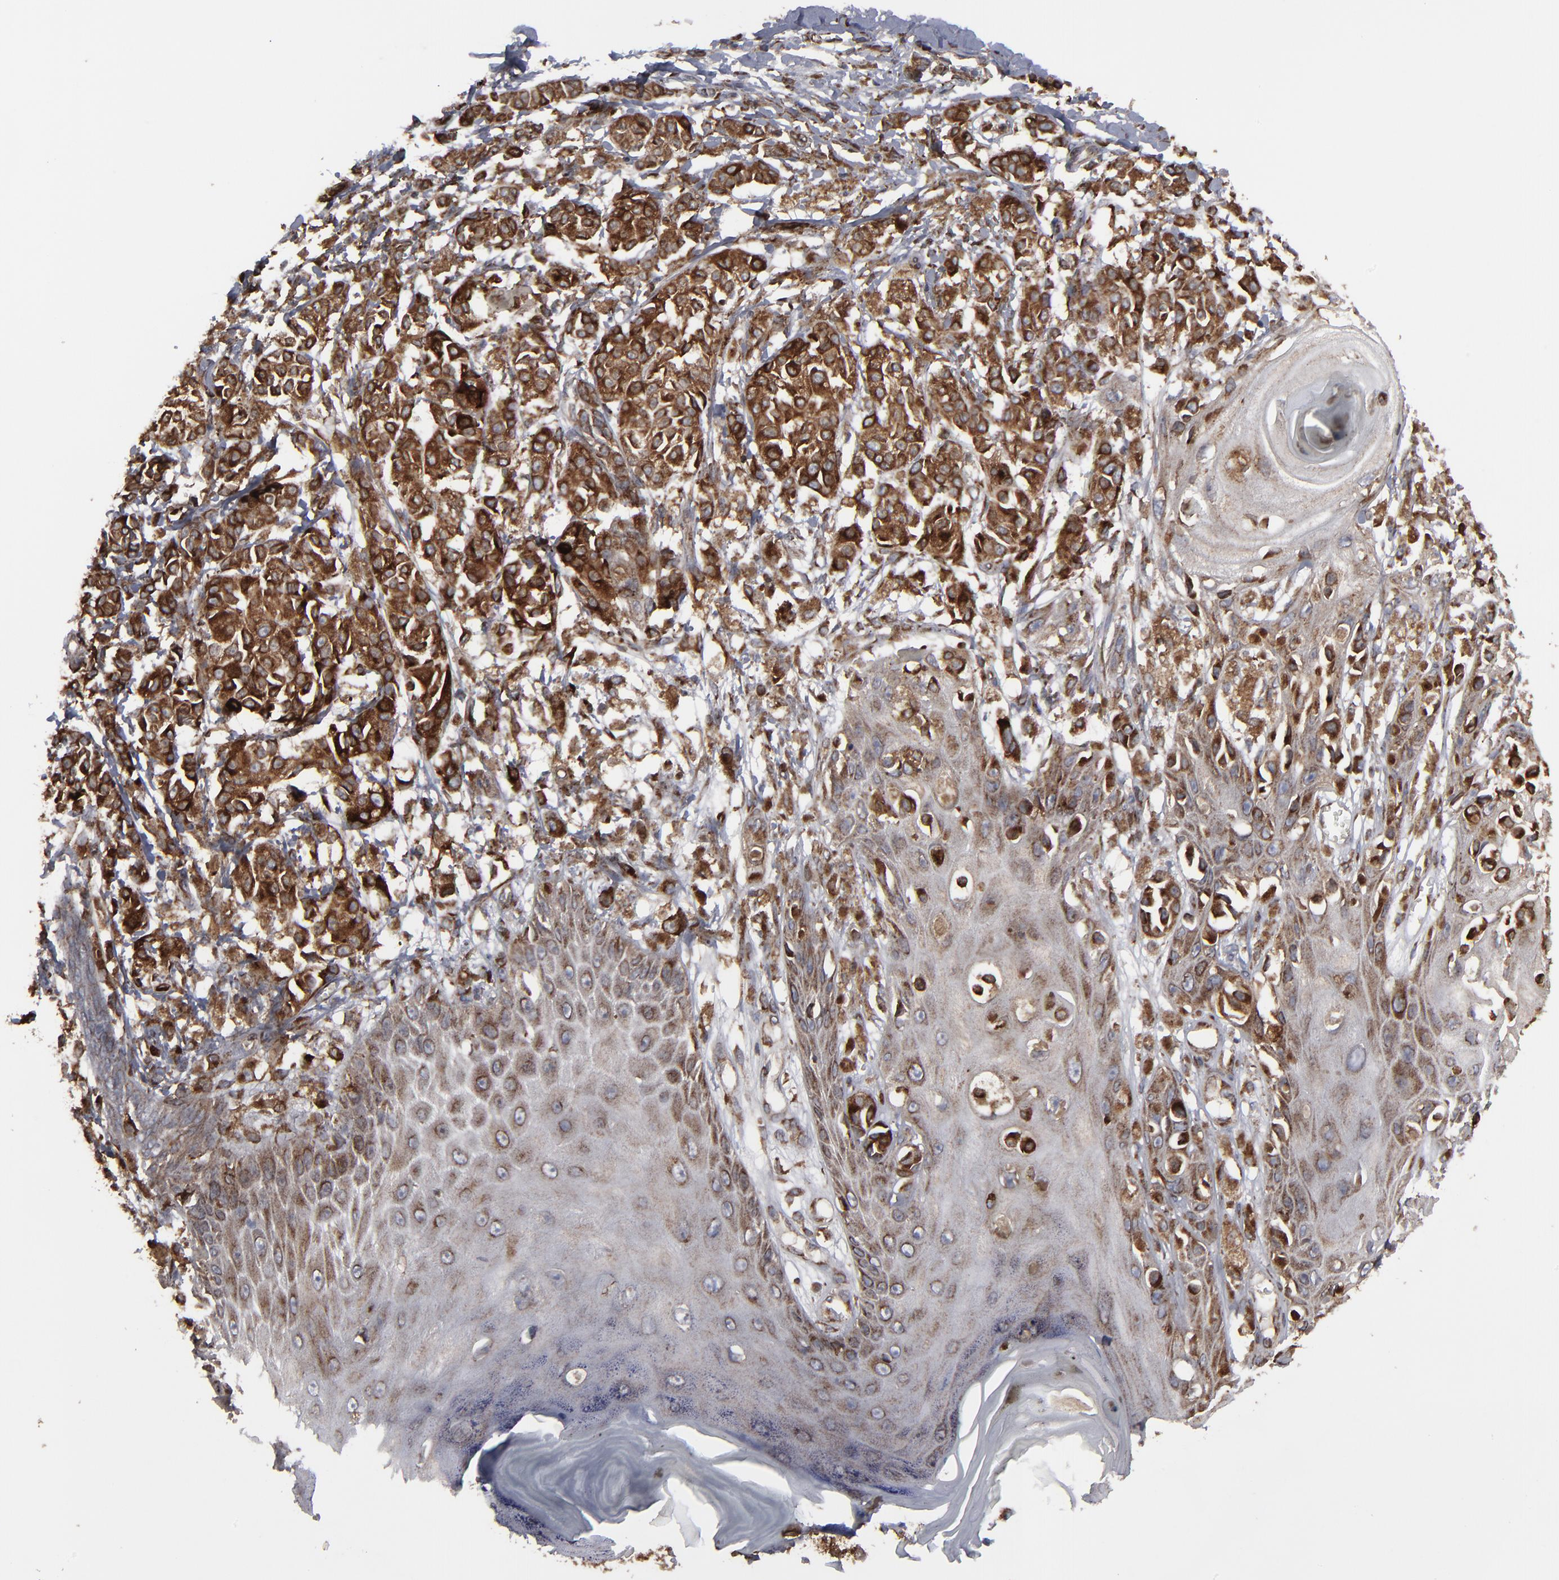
{"staining": {"intensity": "moderate", "quantity": ">75%", "location": "cytoplasmic/membranous"}, "tissue": "melanoma", "cell_type": "Tumor cells", "image_type": "cancer", "snomed": [{"axis": "morphology", "description": "Malignant melanoma, NOS"}, {"axis": "topography", "description": "Skin"}], "caption": "Malignant melanoma stained with a protein marker reveals moderate staining in tumor cells.", "gene": "CNIH1", "patient": {"sex": "male", "age": 76}}